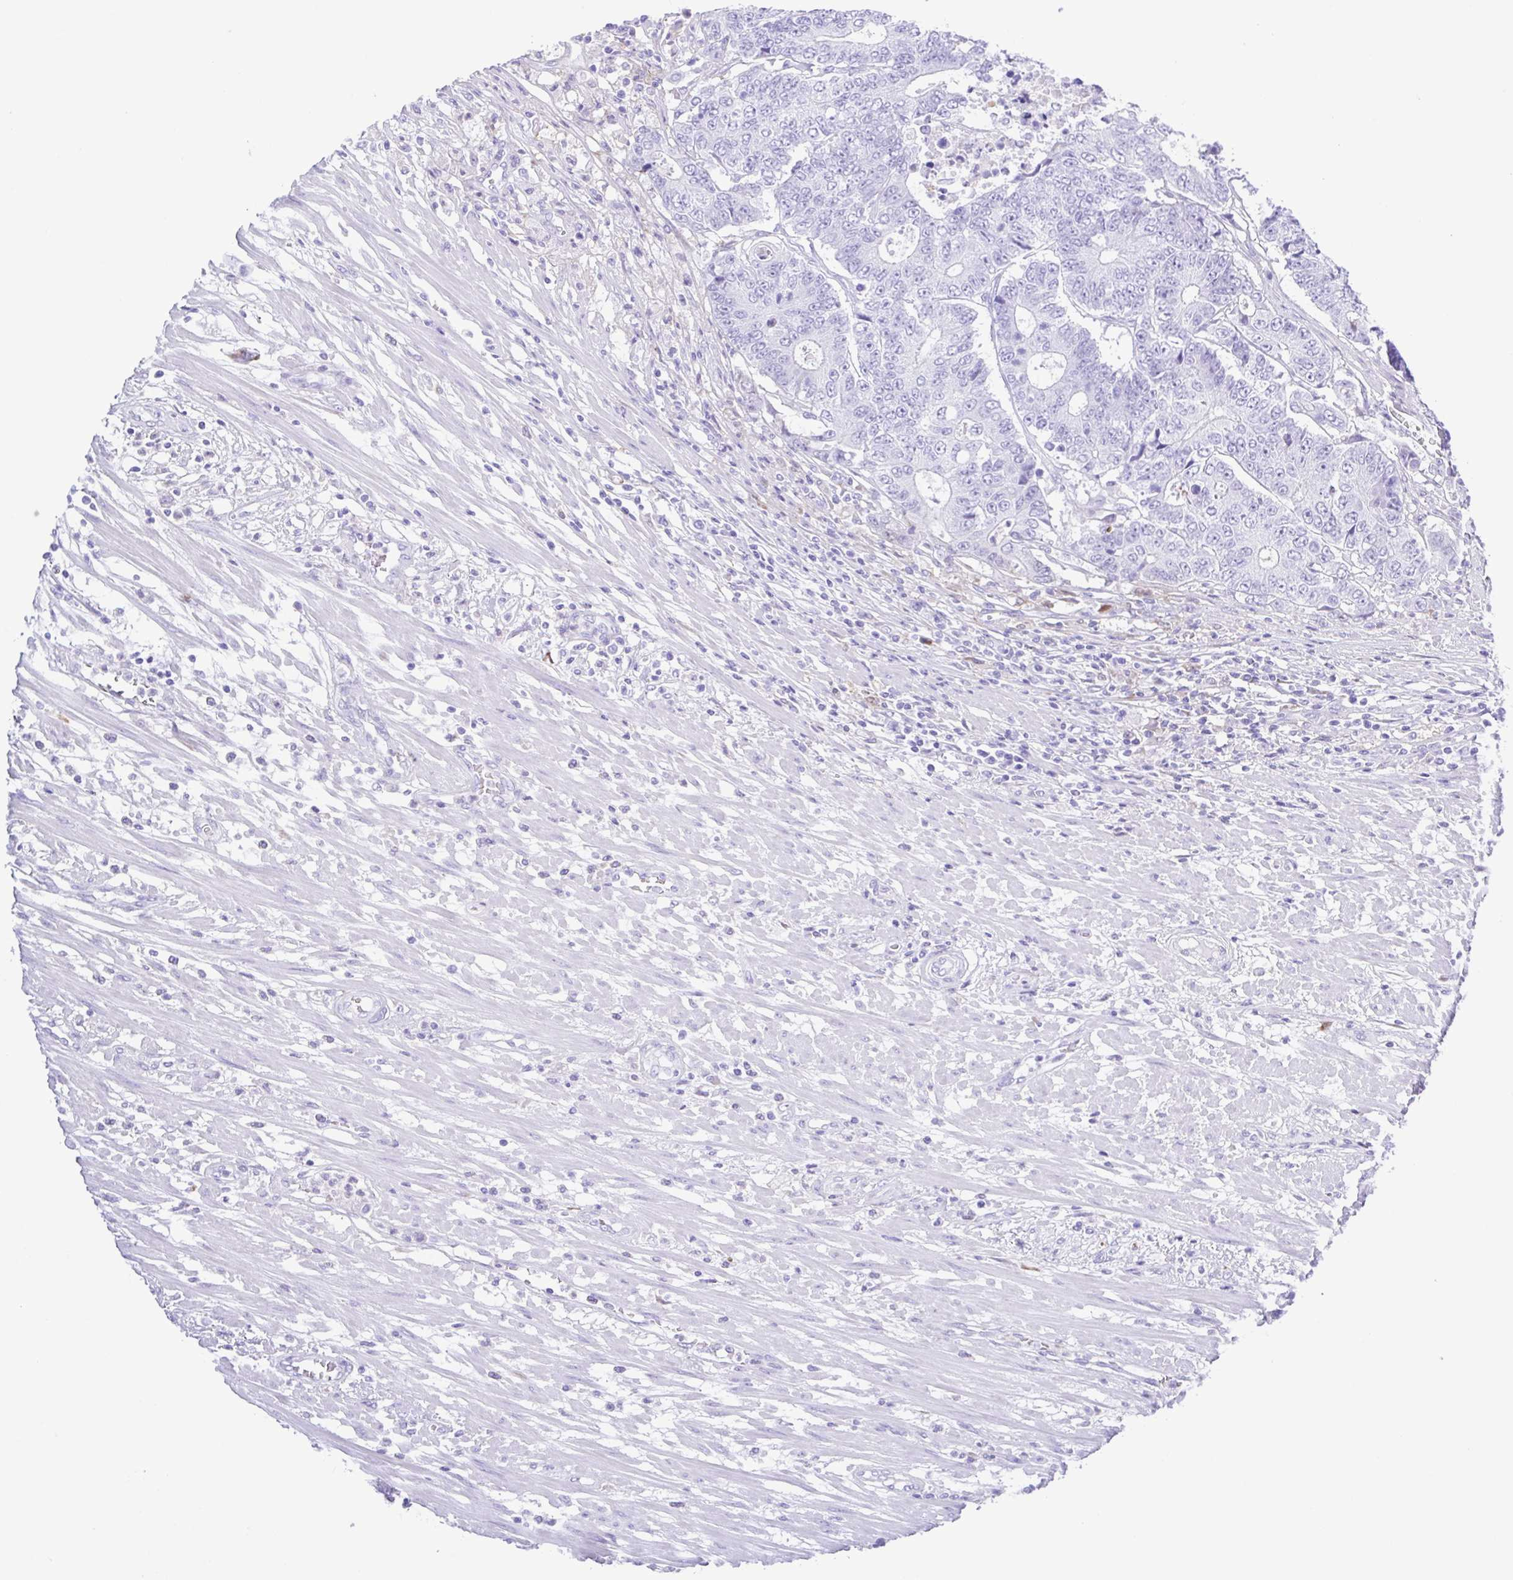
{"staining": {"intensity": "negative", "quantity": "none", "location": "none"}, "tissue": "colorectal cancer", "cell_type": "Tumor cells", "image_type": "cancer", "snomed": [{"axis": "morphology", "description": "Adenocarcinoma, NOS"}, {"axis": "topography", "description": "Colon"}], "caption": "Colorectal cancer was stained to show a protein in brown. There is no significant staining in tumor cells.", "gene": "GPR17", "patient": {"sex": "female", "age": 48}}